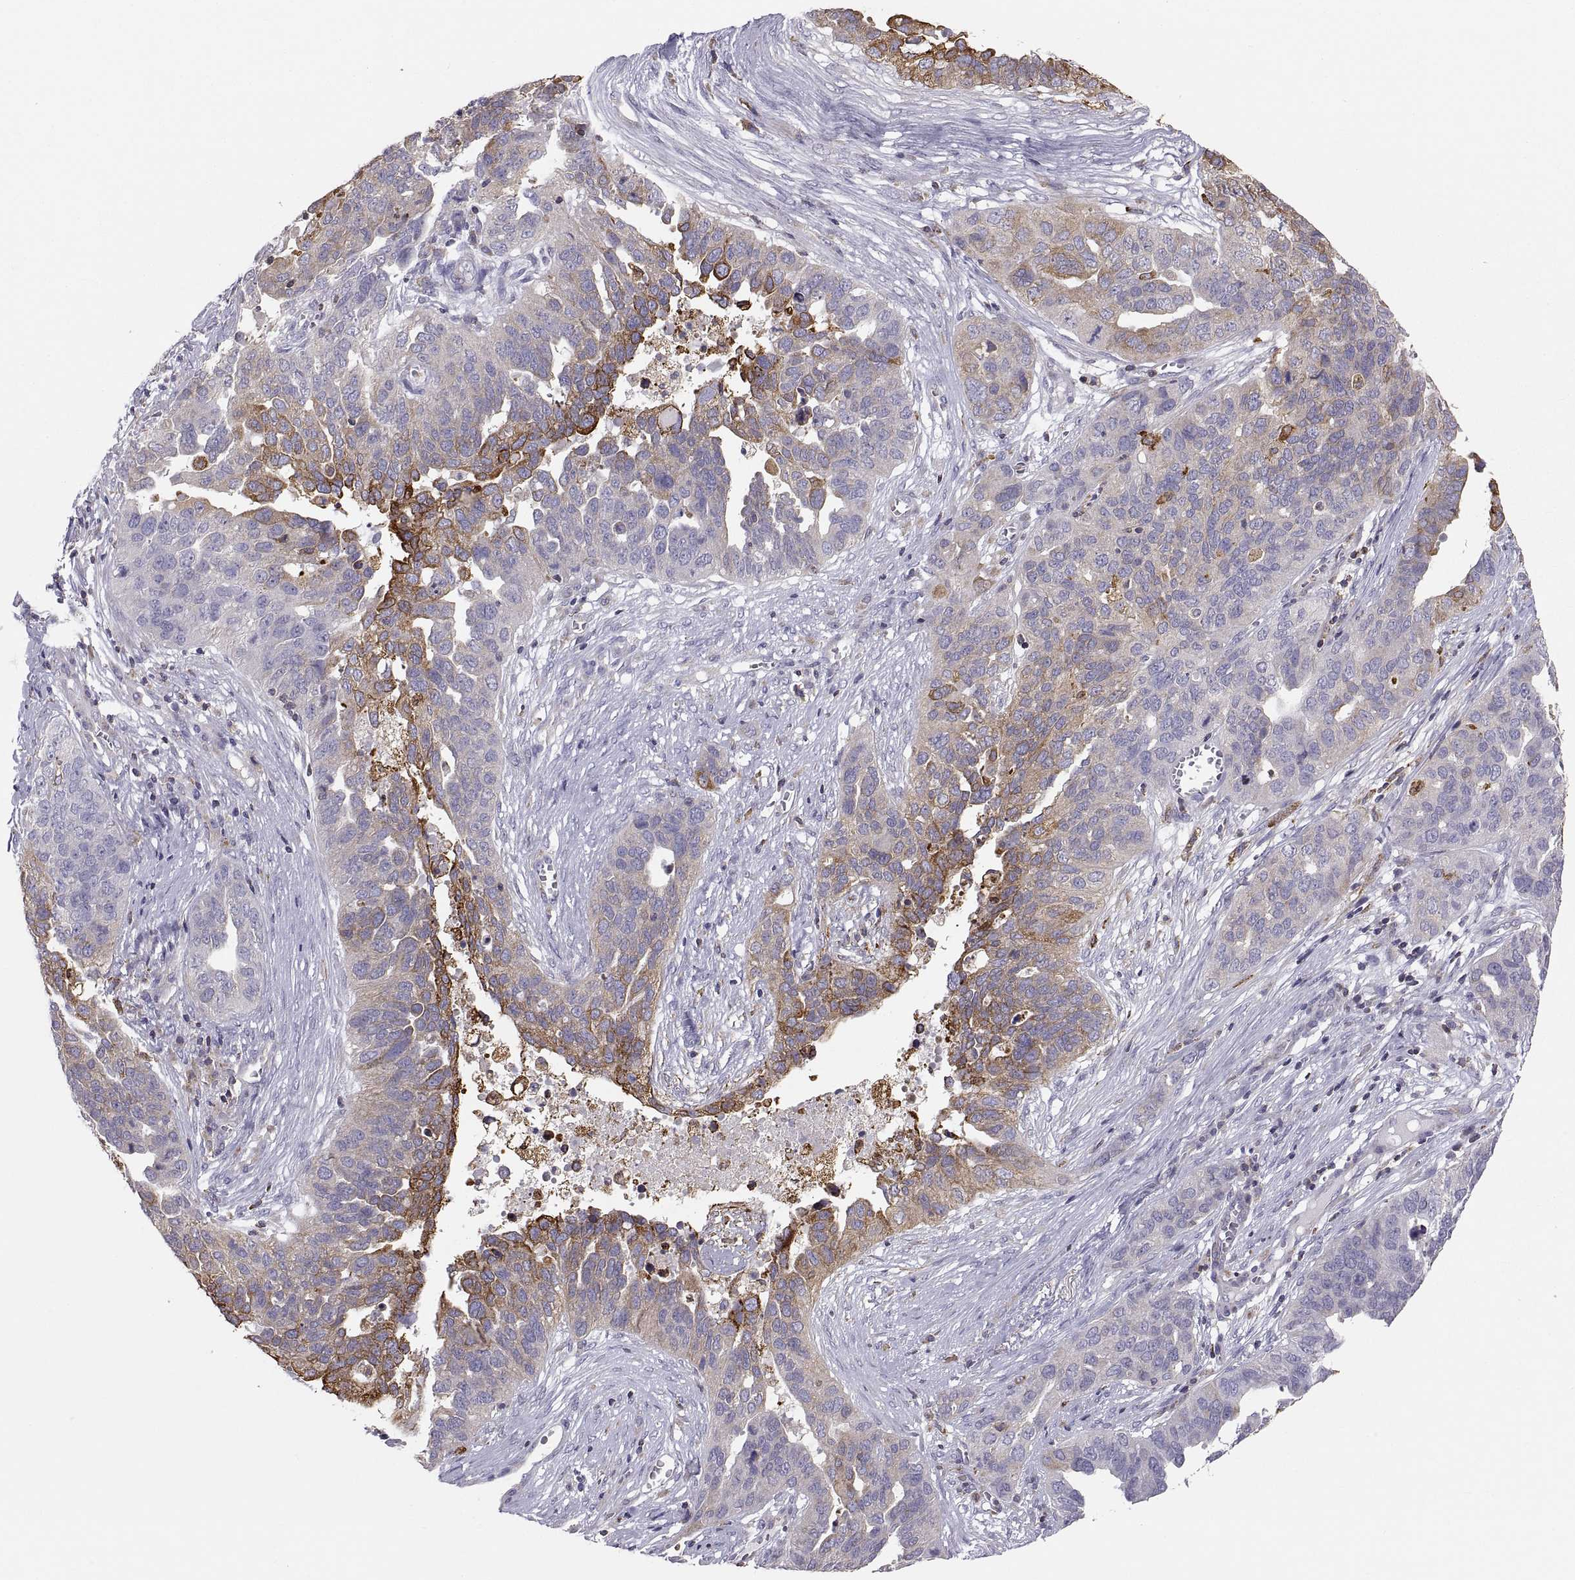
{"staining": {"intensity": "moderate", "quantity": "<25%", "location": "cytoplasmic/membranous"}, "tissue": "ovarian cancer", "cell_type": "Tumor cells", "image_type": "cancer", "snomed": [{"axis": "morphology", "description": "Carcinoma, endometroid"}, {"axis": "topography", "description": "Soft tissue"}, {"axis": "topography", "description": "Ovary"}], "caption": "Moderate cytoplasmic/membranous expression is appreciated in approximately <25% of tumor cells in ovarian cancer (endometroid carcinoma). (brown staining indicates protein expression, while blue staining denotes nuclei).", "gene": "ERO1A", "patient": {"sex": "female", "age": 52}}